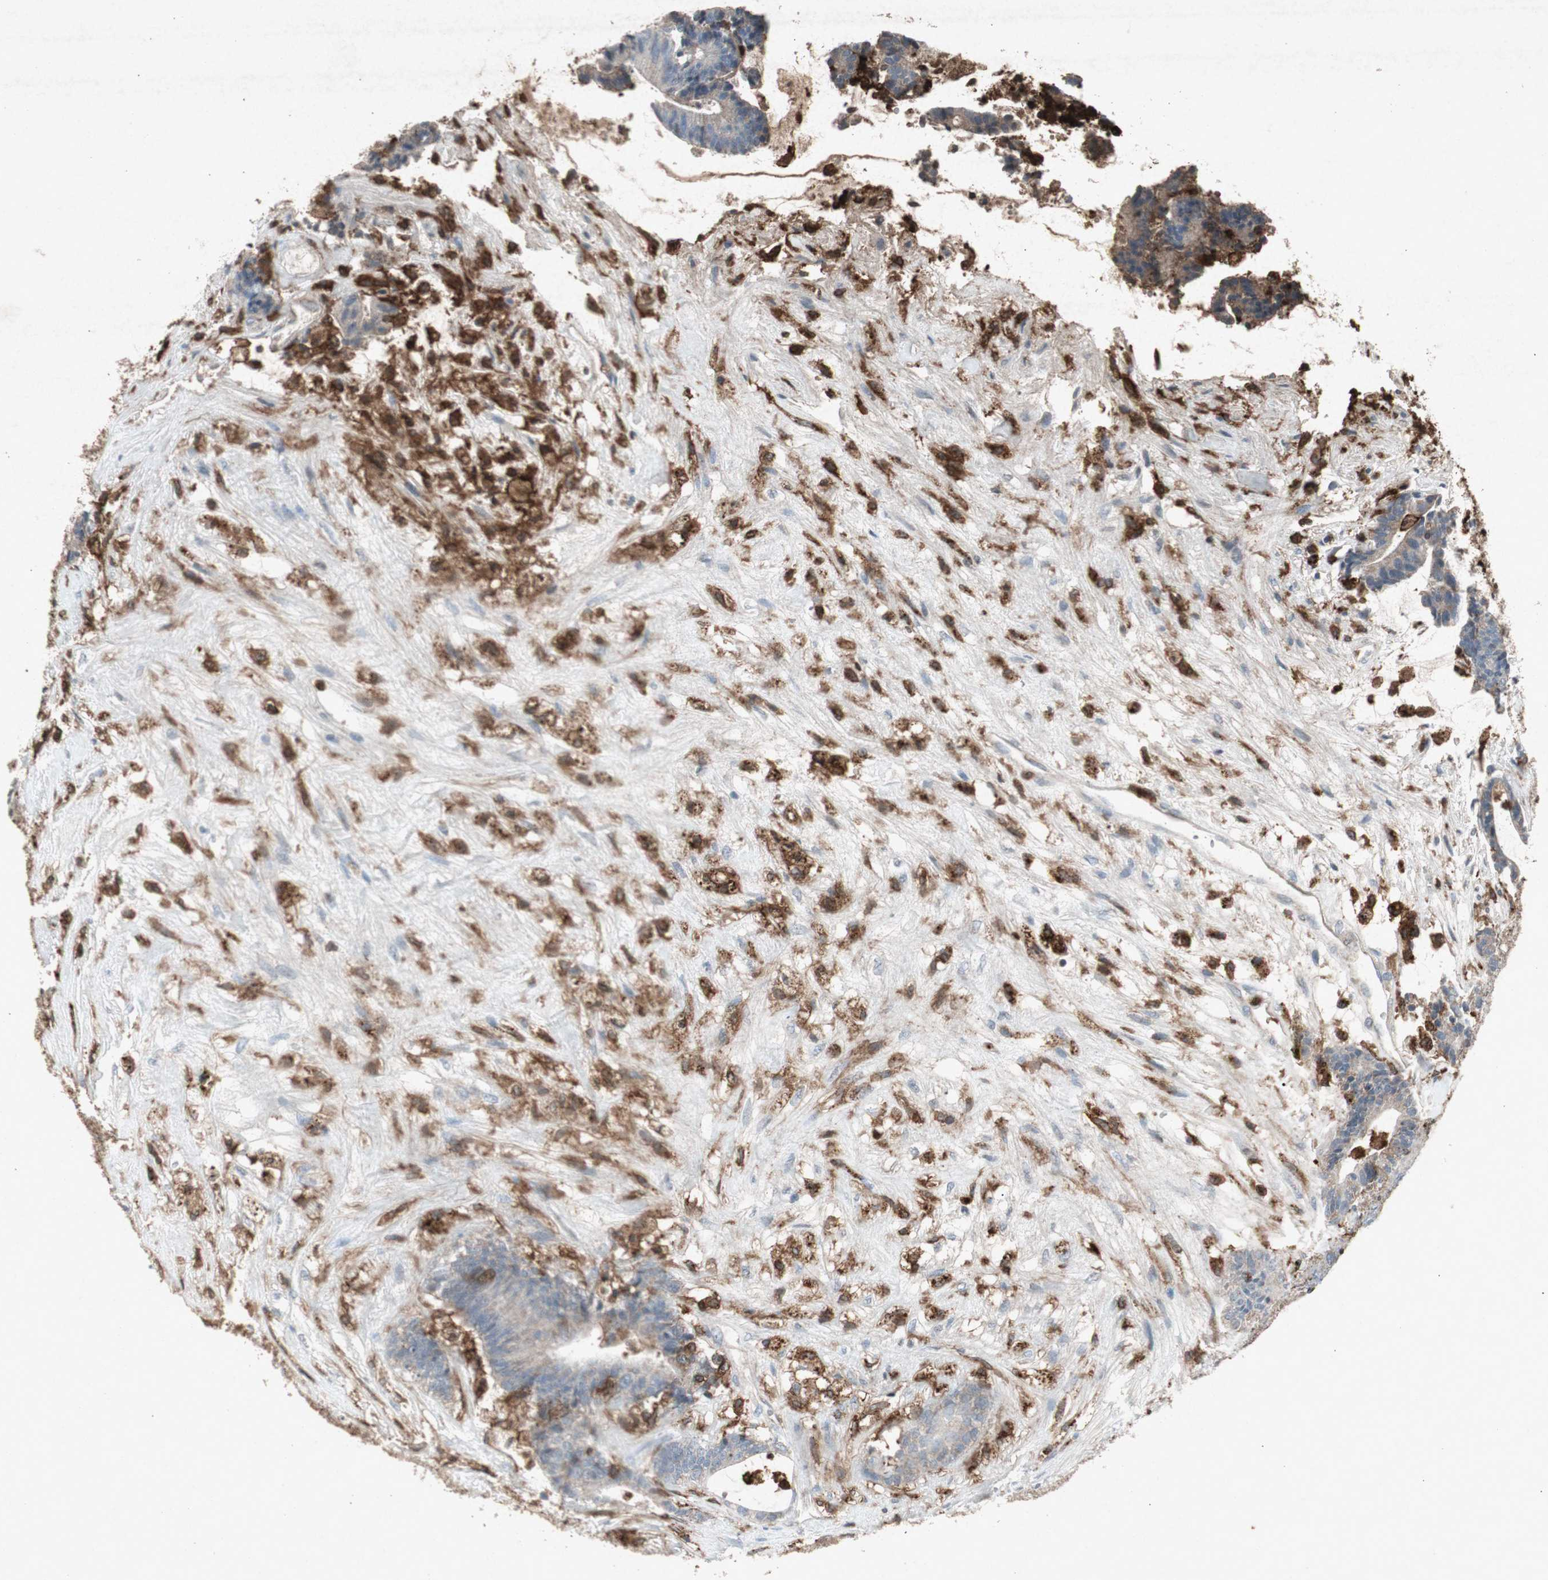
{"staining": {"intensity": "negative", "quantity": "none", "location": "none"}, "tissue": "colorectal cancer", "cell_type": "Tumor cells", "image_type": "cancer", "snomed": [{"axis": "morphology", "description": "Adenocarcinoma, NOS"}, {"axis": "topography", "description": "Colon"}], "caption": "There is no significant staining in tumor cells of colorectal adenocarcinoma.", "gene": "TYROBP", "patient": {"sex": "female", "age": 84}}